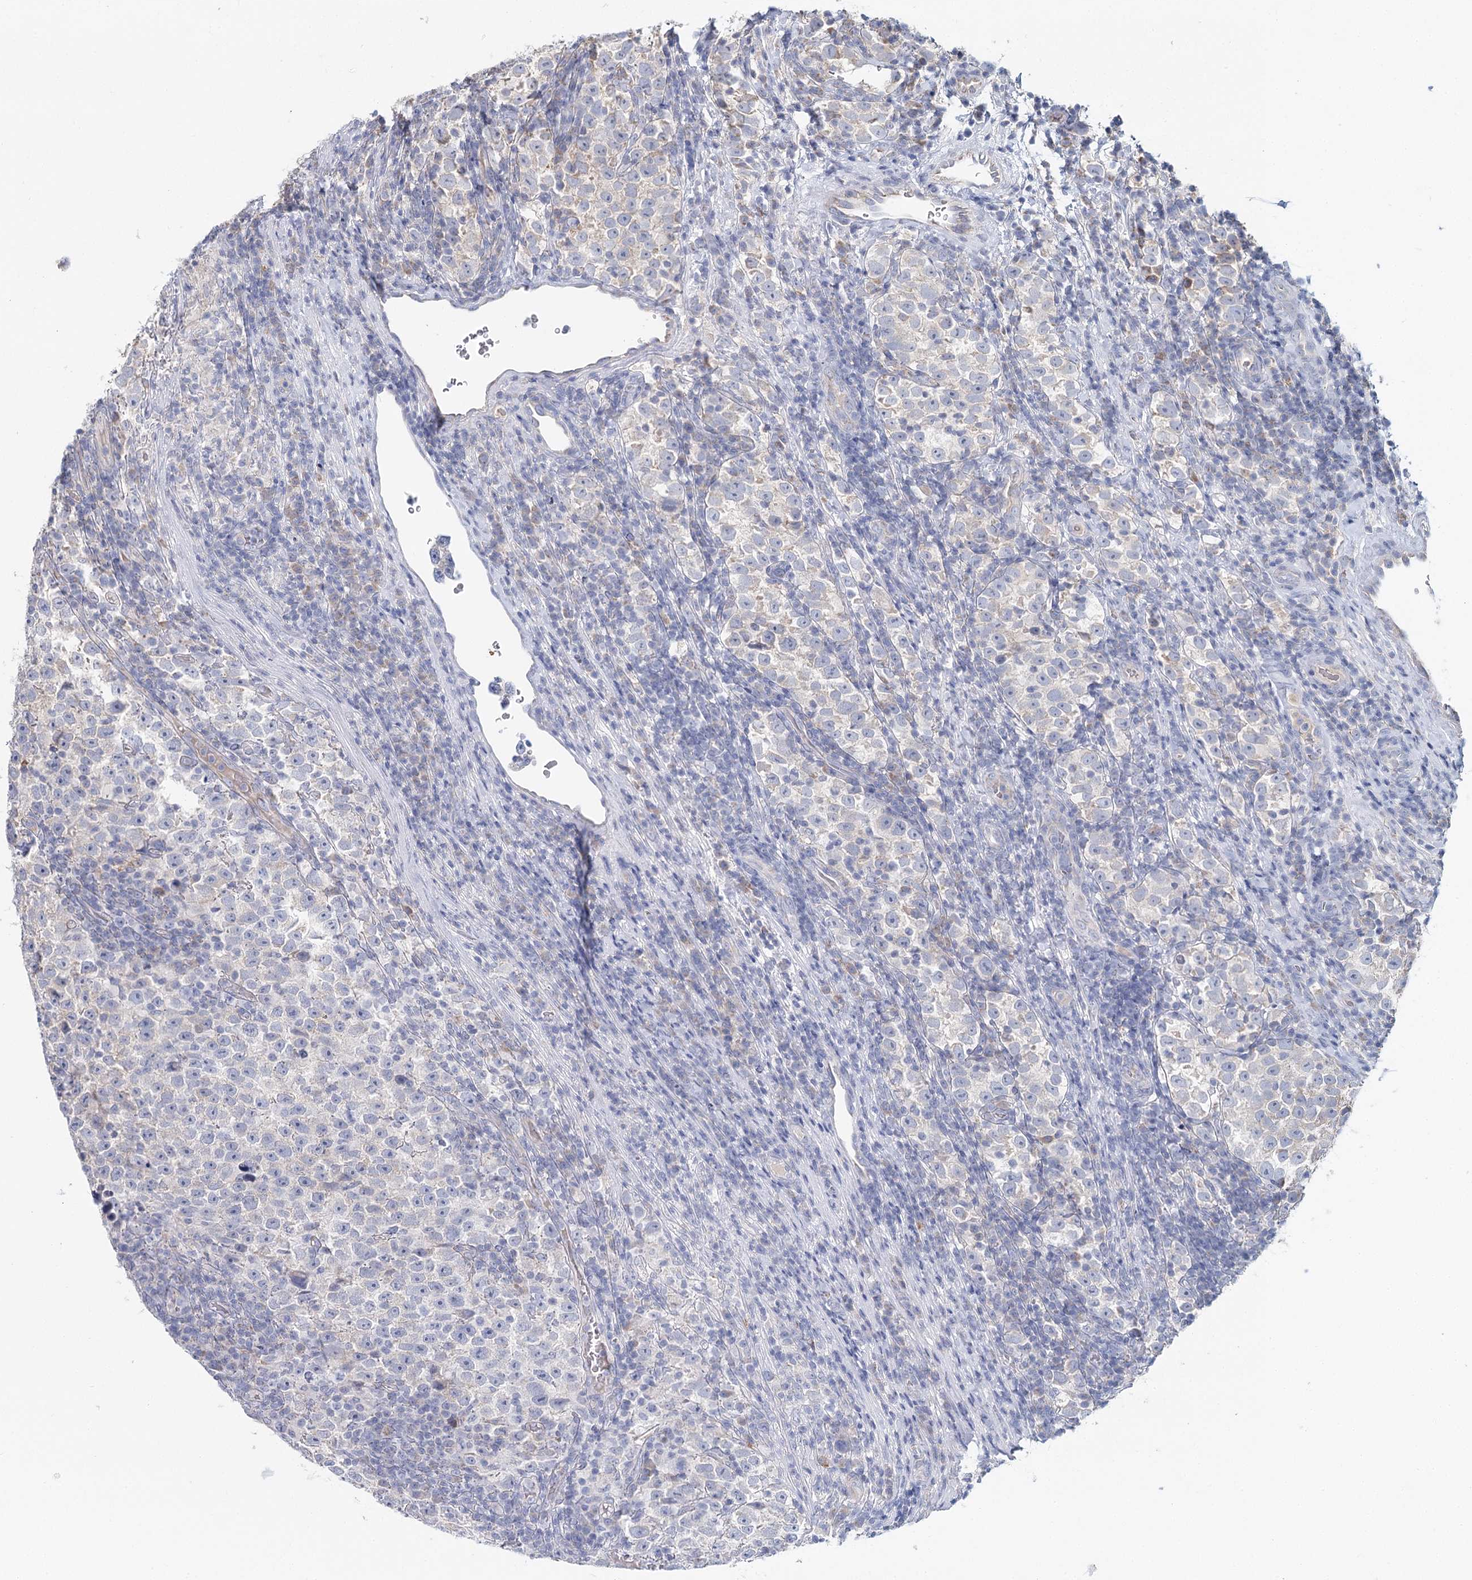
{"staining": {"intensity": "weak", "quantity": "<25%", "location": "cytoplasmic/membranous"}, "tissue": "testis cancer", "cell_type": "Tumor cells", "image_type": "cancer", "snomed": [{"axis": "morphology", "description": "Normal tissue, NOS"}, {"axis": "morphology", "description": "Seminoma, NOS"}, {"axis": "topography", "description": "Testis"}], "caption": "Tumor cells are negative for brown protein staining in testis seminoma.", "gene": "ARHGAP44", "patient": {"sex": "male", "age": 43}}